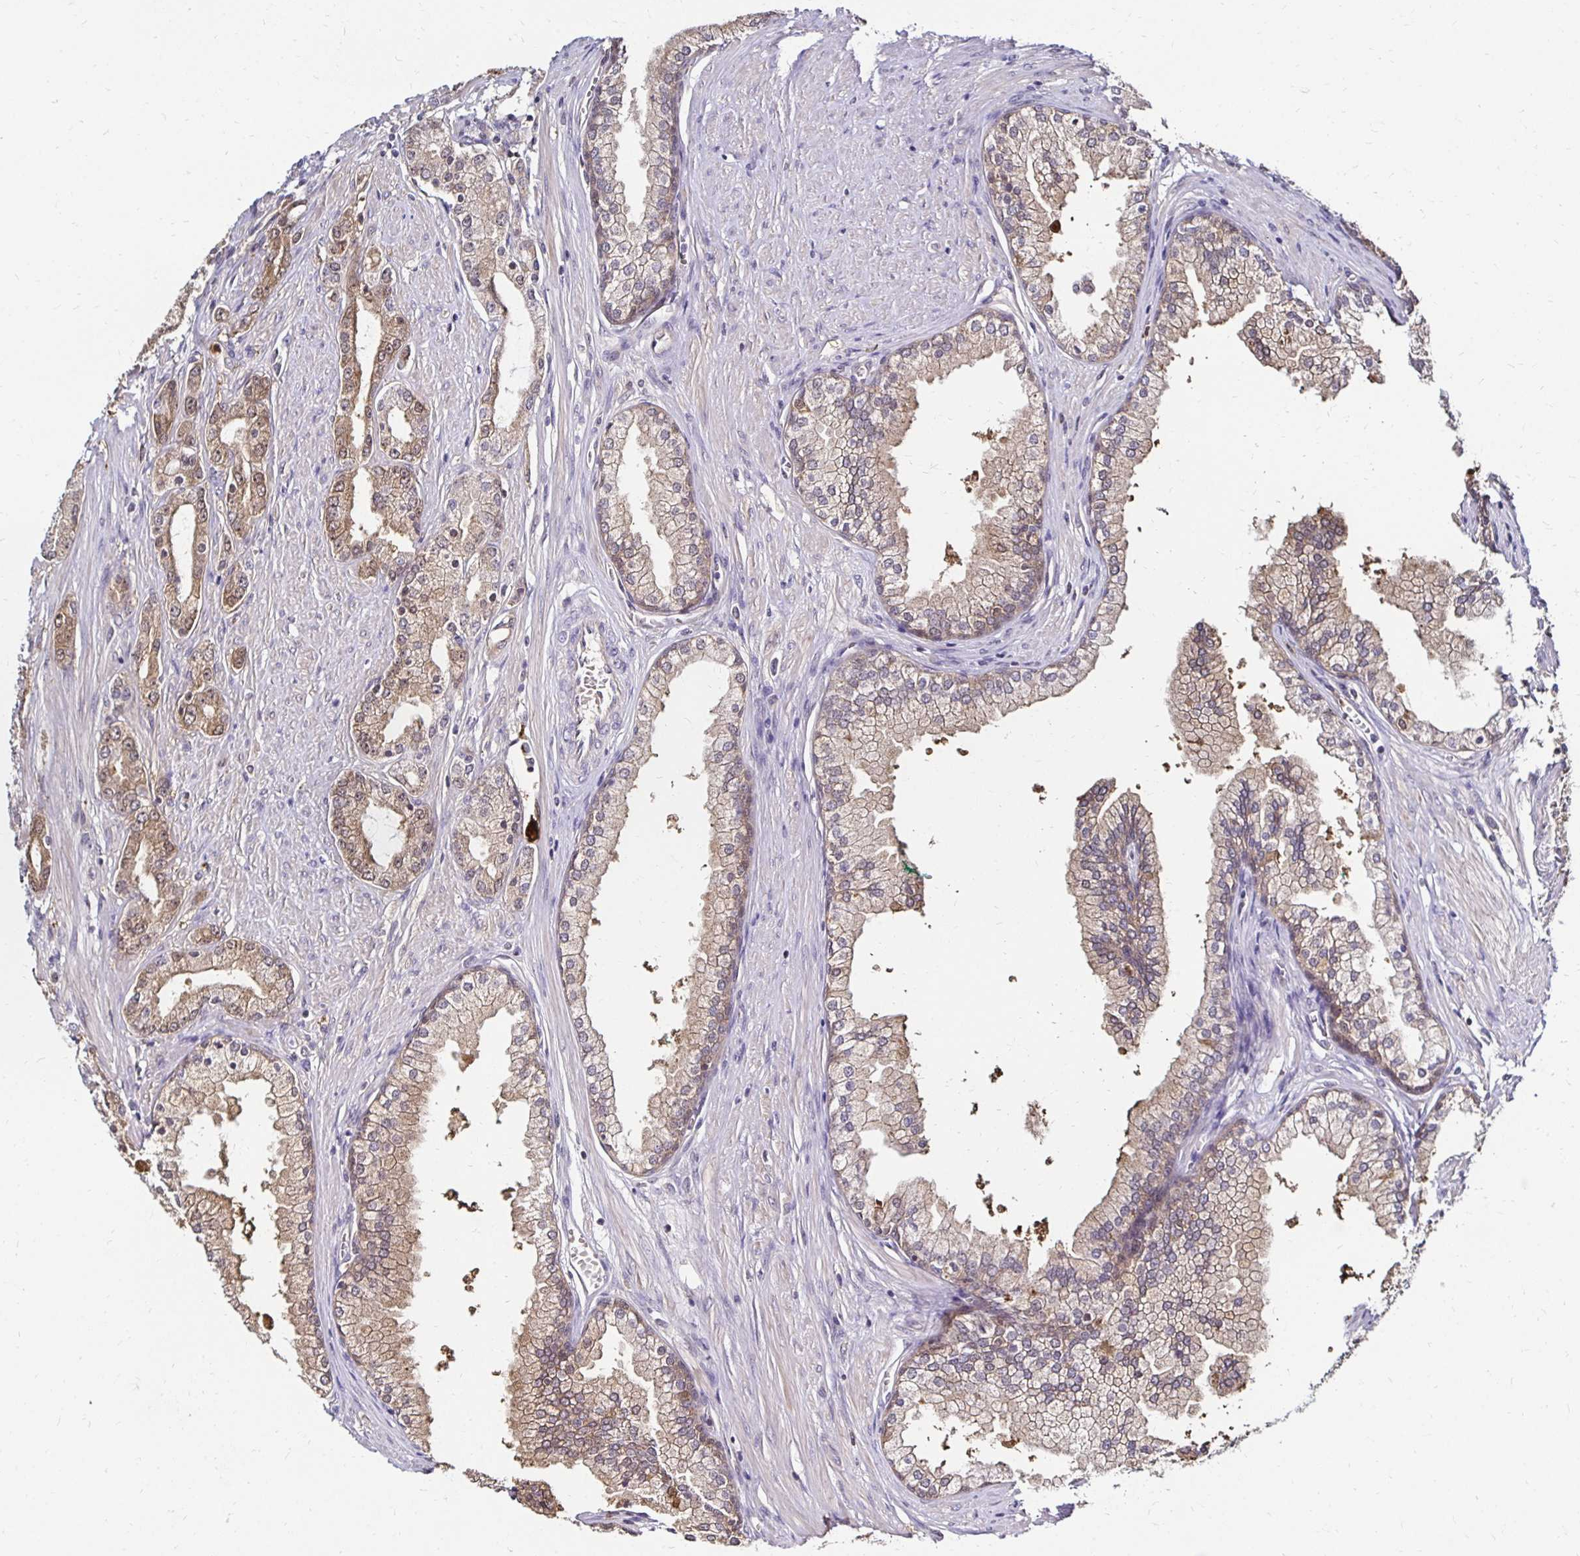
{"staining": {"intensity": "weak", "quantity": ">75%", "location": "cytoplasmic/membranous"}, "tissue": "prostate cancer", "cell_type": "Tumor cells", "image_type": "cancer", "snomed": [{"axis": "morphology", "description": "Adenocarcinoma, High grade"}, {"axis": "topography", "description": "Prostate"}], "caption": "IHC photomicrograph of high-grade adenocarcinoma (prostate) stained for a protein (brown), which reveals low levels of weak cytoplasmic/membranous staining in about >75% of tumor cells.", "gene": "TXN", "patient": {"sex": "male", "age": 66}}